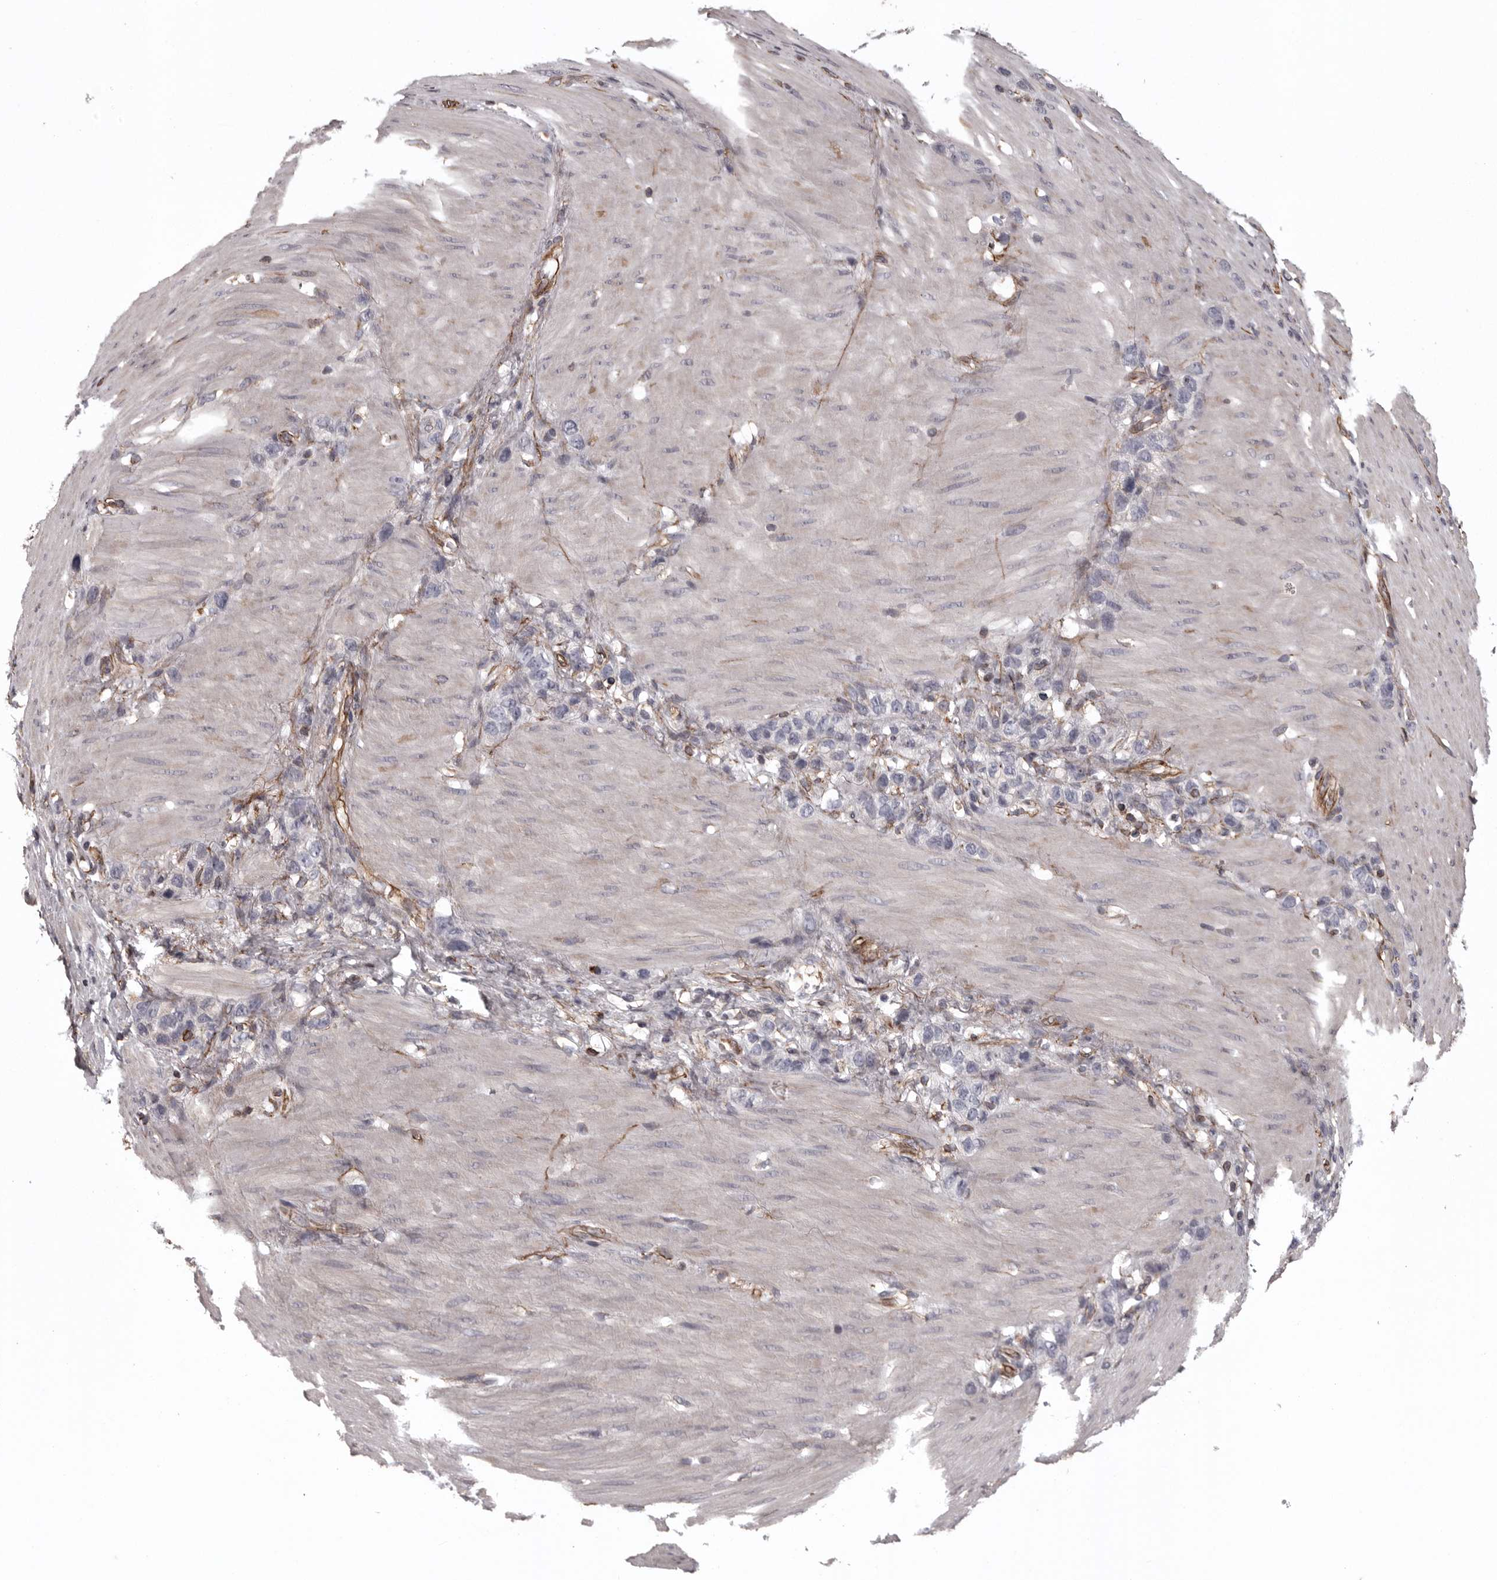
{"staining": {"intensity": "negative", "quantity": "none", "location": "none"}, "tissue": "stomach cancer", "cell_type": "Tumor cells", "image_type": "cancer", "snomed": [{"axis": "morphology", "description": "Normal tissue, NOS"}, {"axis": "morphology", "description": "Adenocarcinoma, NOS"}, {"axis": "morphology", "description": "Adenocarcinoma, High grade"}, {"axis": "topography", "description": "Stomach, upper"}, {"axis": "topography", "description": "Stomach"}], "caption": "Immunohistochemical staining of stomach cancer (adenocarcinoma (high-grade)) exhibits no significant staining in tumor cells.", "gene": "FAAP100", "patient": {"sex": "female", "age": 65}}